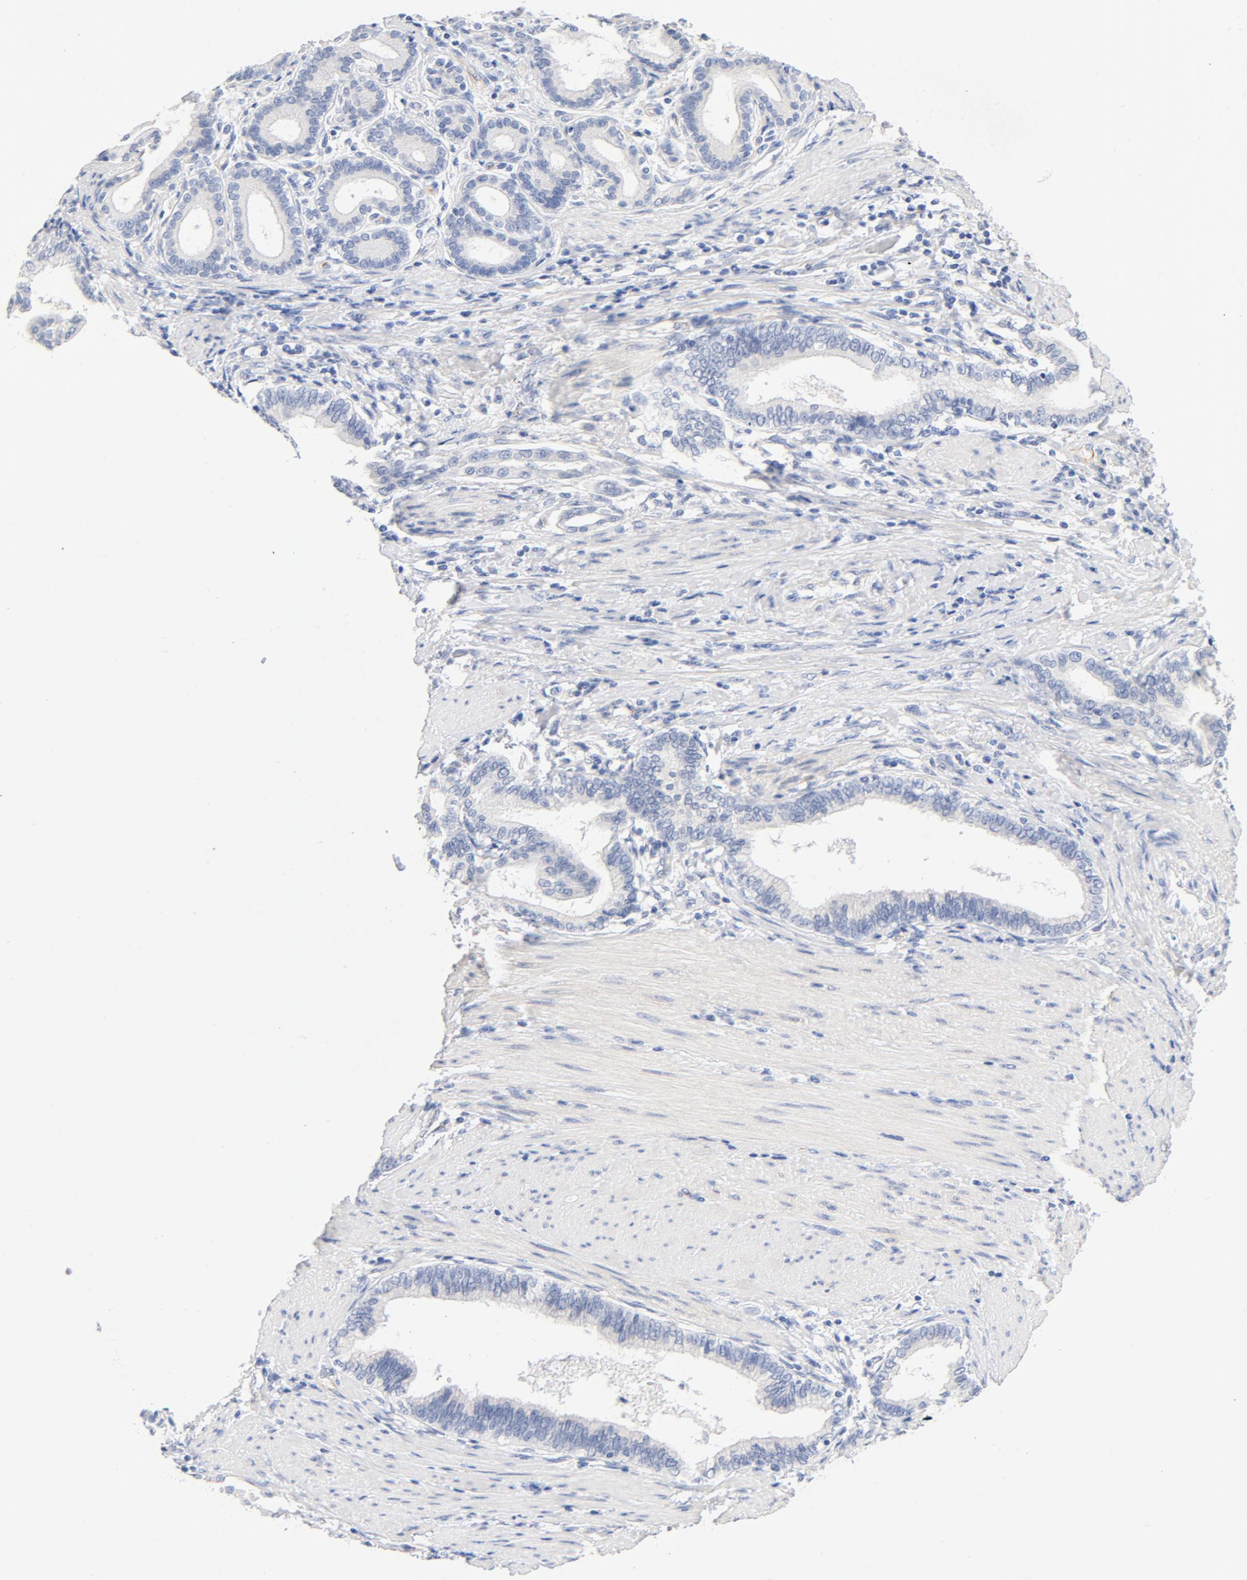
{"staining": {"intensity": "negative", "quantity": "none", "location": "none"}, "tissue": "pancreatic cancer", "cell_type": "Tumor cells", "image_type": "cancer", "snomed": [{"axis": "morphology", "description": "Adenocarcinoma, NOS"}, {"axis": "topography", "description": "Pancreas"}], "caption": "DAB immunohistochemical staining of pancreatic cancer shows no significant expression in tumor cells.", "gene": "HOMER1", "patient": {"sex": "female", "age": 64}}